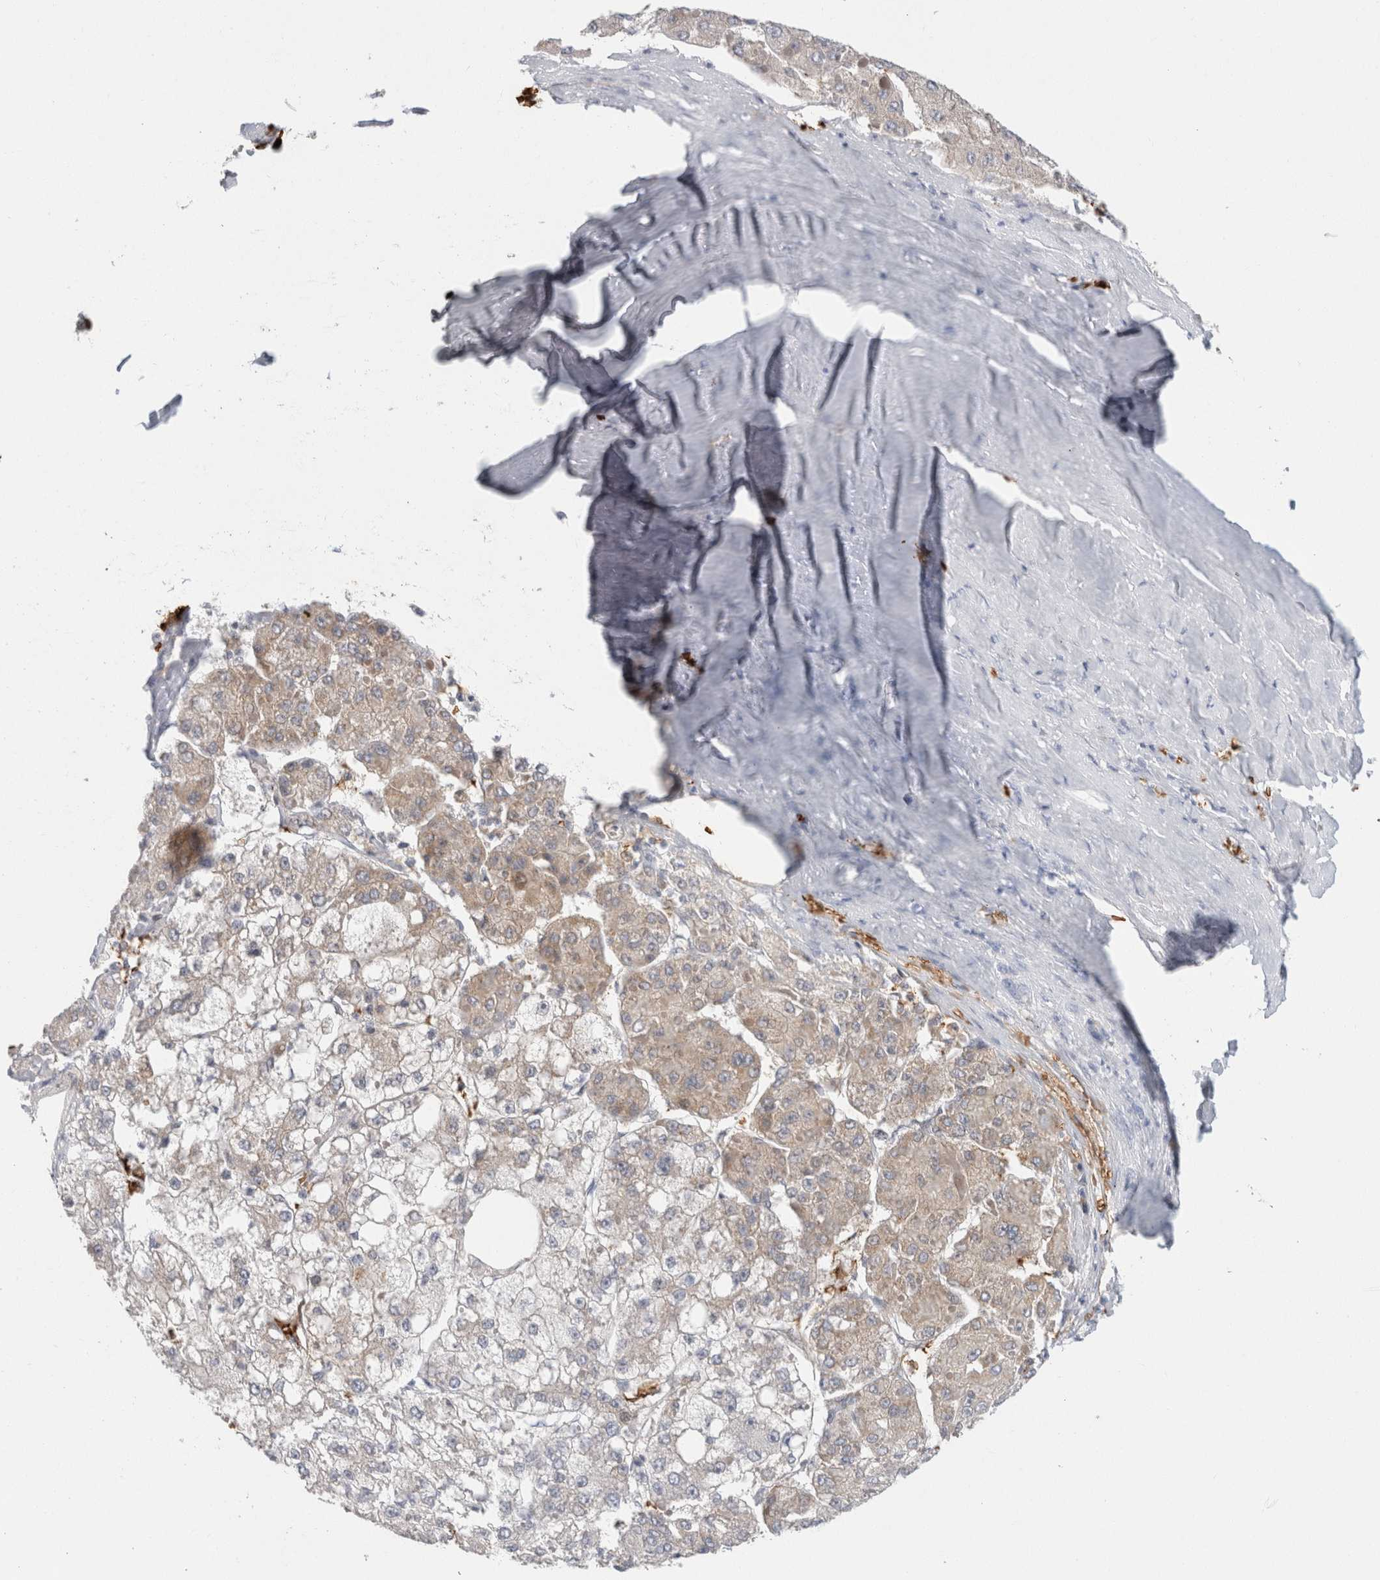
{"staining": {"intensity": "weak", "quantity": "25%-75%", "location": "cytoplasmic/membranous"}, "tissue": "liver cancer", "cell_type": "Tumor cells", "image_type": "cancer", "snomed": [{"axis": "morphology", "description": "Carcinoma, Hepatocellular, NOS"}, {"axis": "topography", "description": "Liver"}], "caption": "A micrograph showing weak cytoplasmic/membranous expression in about 25%-75% of tumor cells in liver cancer (hepatocellular carcinoma), as visualized by brown immunohistochemical staining.", "gene": "CA1", "patient": {"sex": "female", "age": 73}}